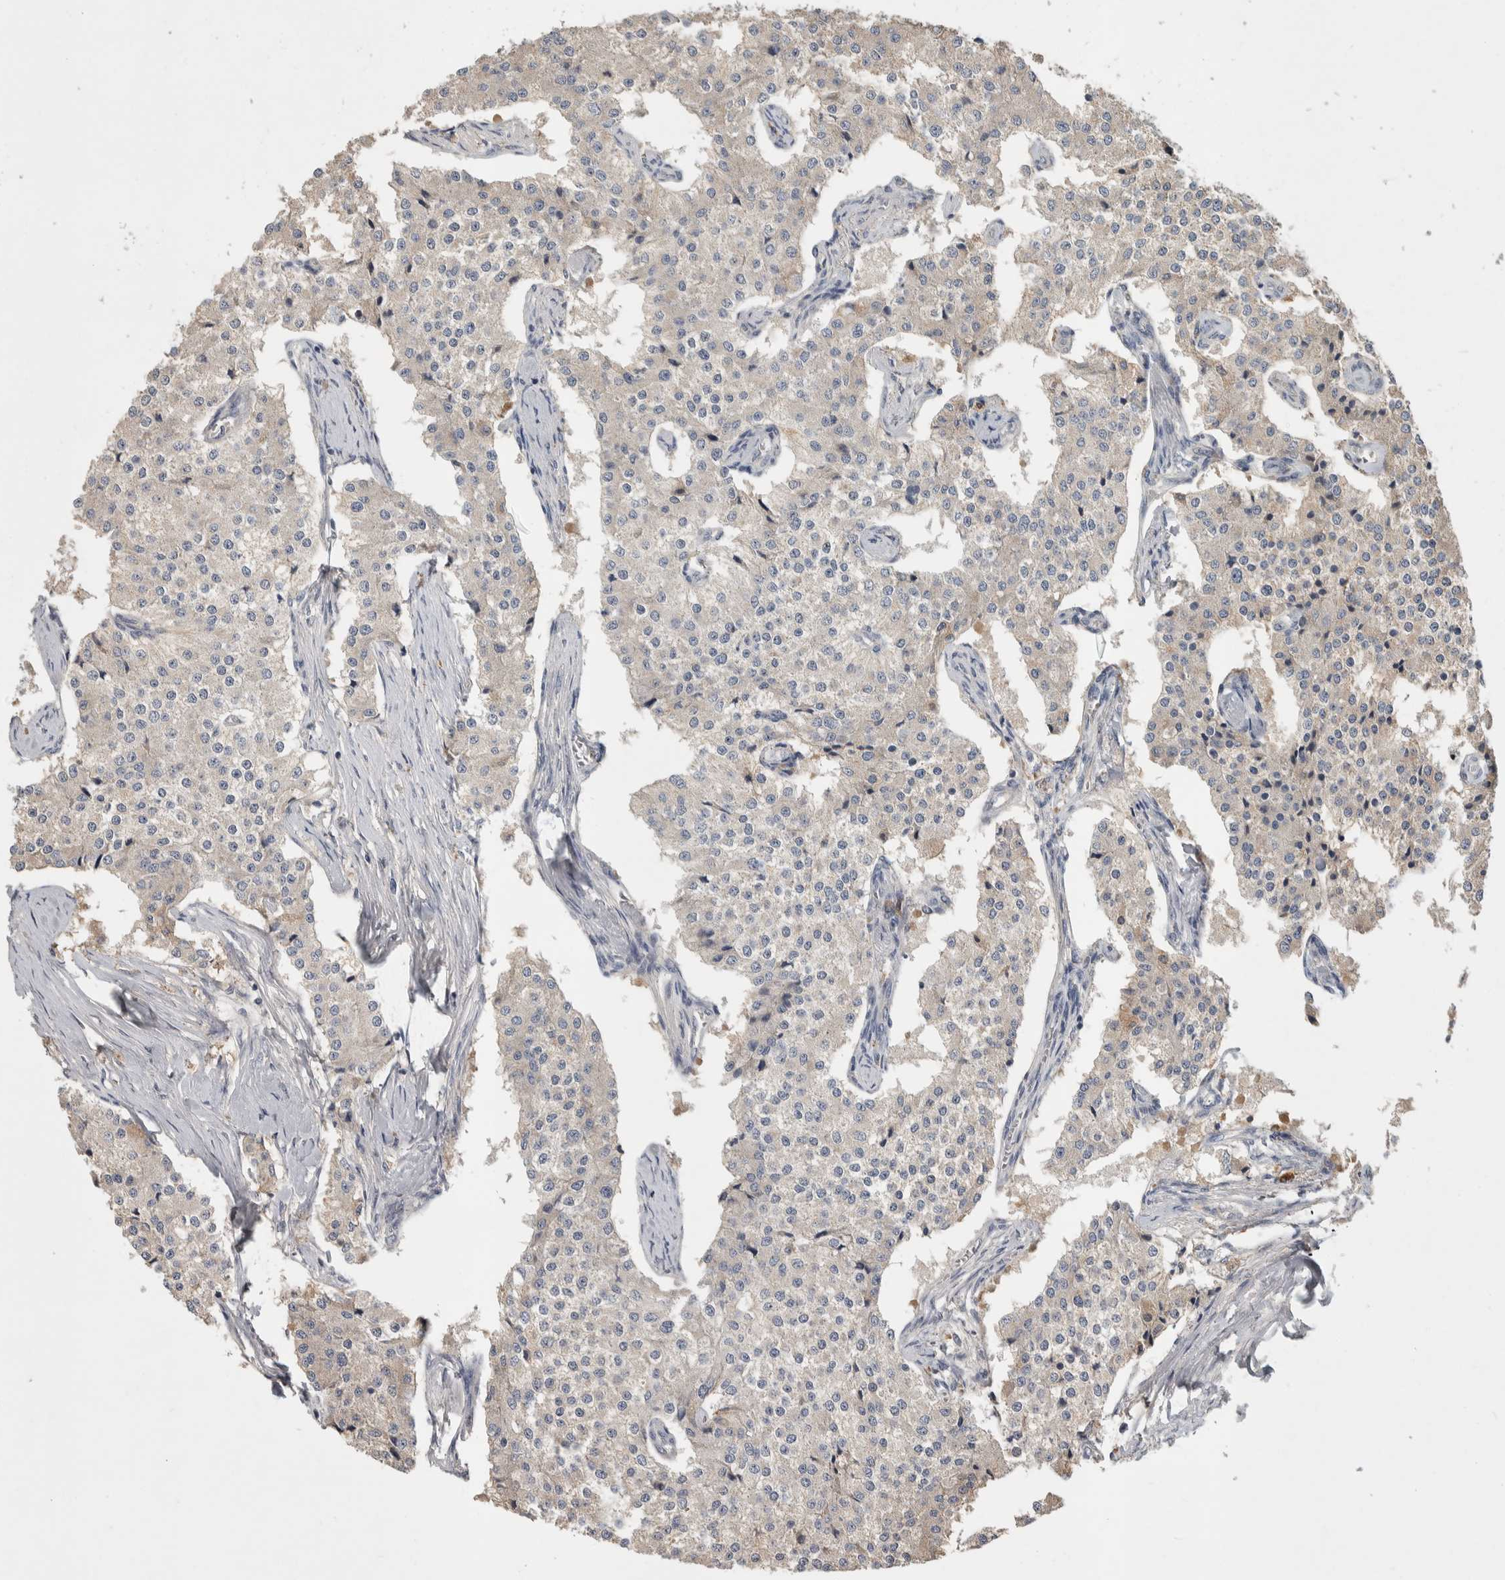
{"staining": {"intensity": "weak", "quantity": "<25%", "location": "cytoplasmic/membranous"}, "tissue": "carcinoid", "cell_type": "Tumor cells", "image_type": "cancer", "snomed": [{"axis": "morphology", "description": "Carcinoid, malignant, NOS"}, {"axis": "topography", "description": "Colon"}], "caption": "Protein analysis of carcinoid demonstrates no significant positivity in tumor cells.", "gene": "CHRM3", "patient": {"sex": "female", "age": 52}}